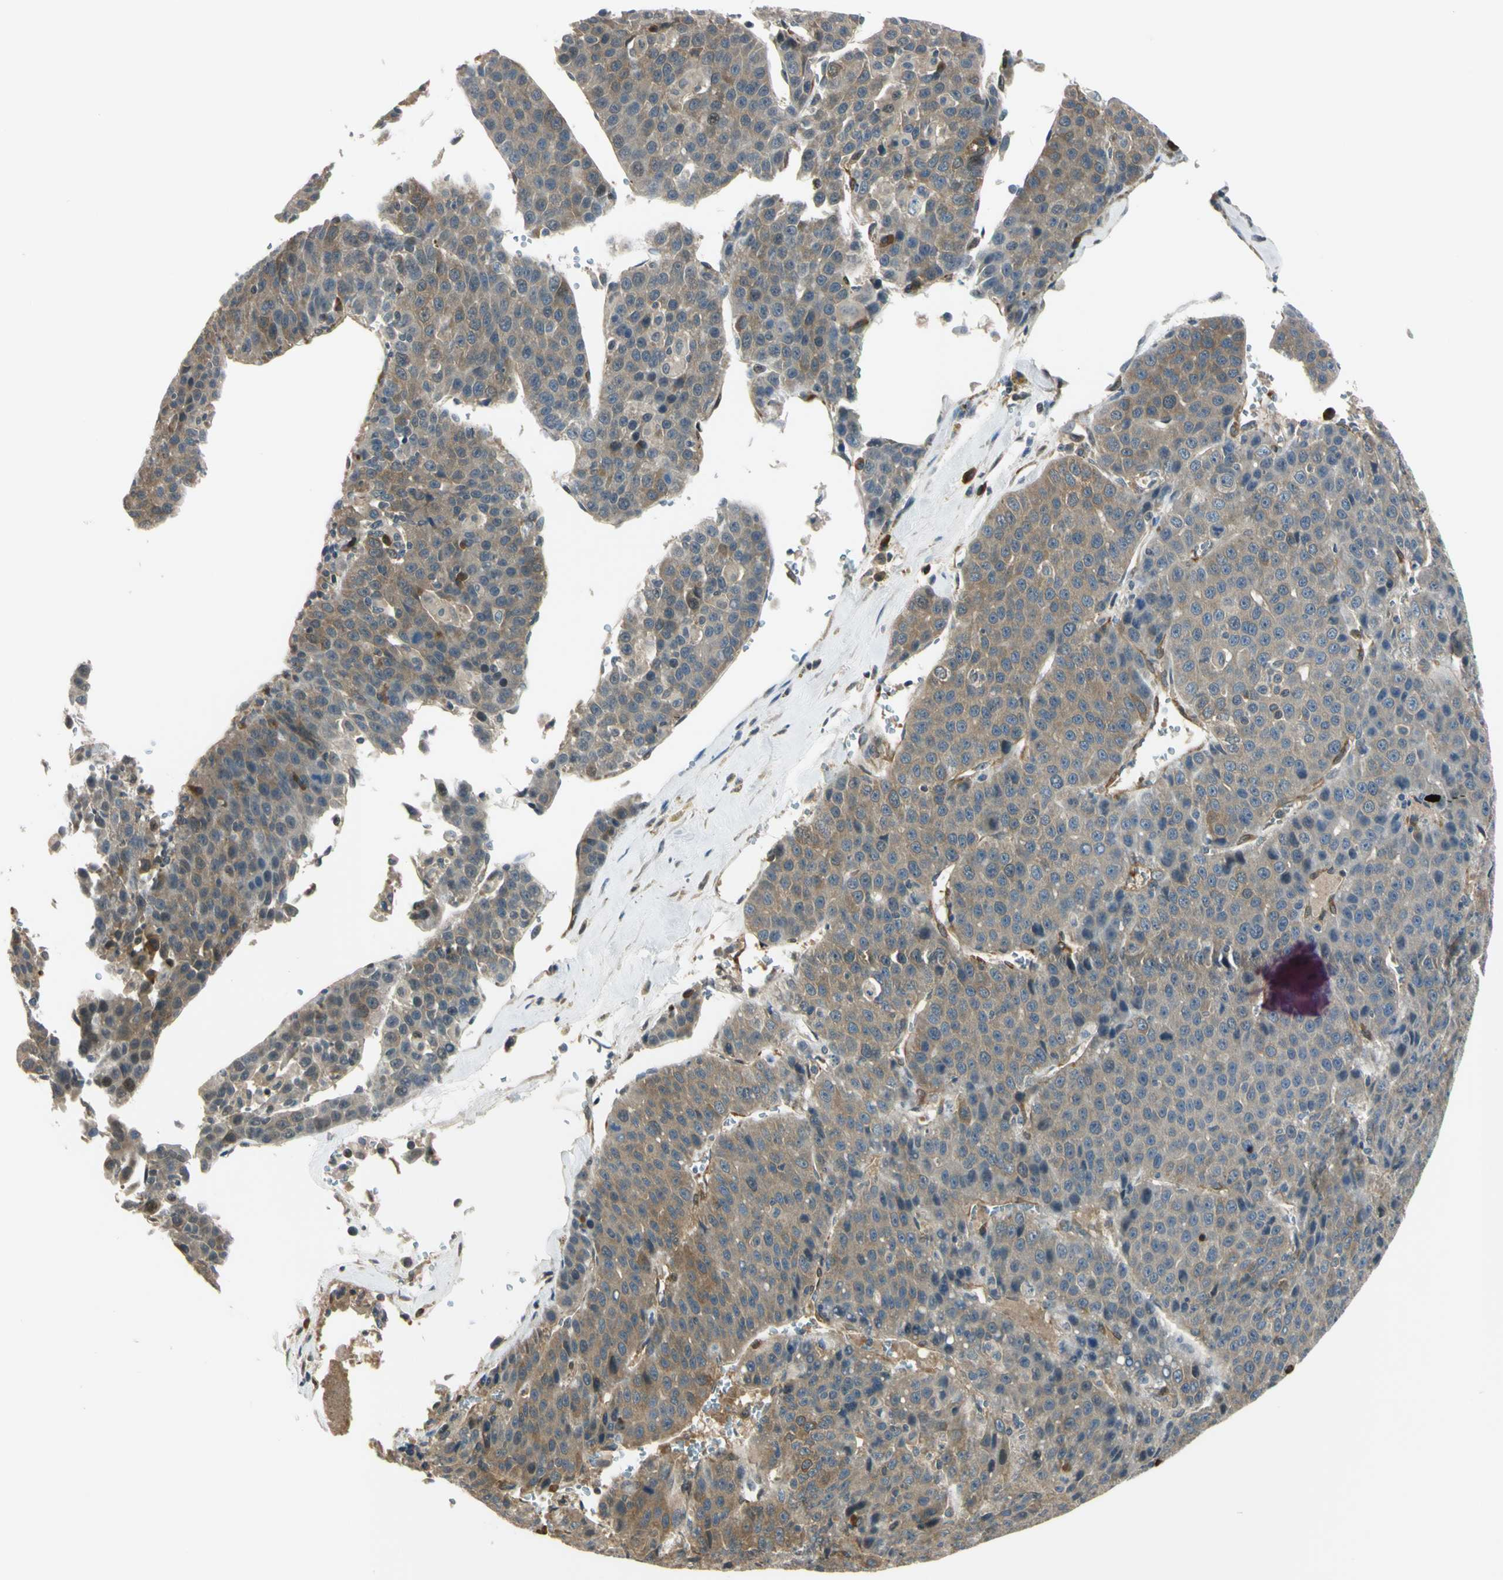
{"staining": {"intensity": "weak", "quantity": ">75%", "location": "cytoplasmic/membranous"}, "tissue": "liver cancer", "cell_type": "Tumor cells", "image_type": "cancer", "snomed": [{"axis": "morphology", "description": "Carcinoma, Hepatocellular, NOS"}, {"axis": "topography", "description": "Liver"}], "caption": "A brown stain highlights weak cytoplasmic/membranous staining of a protein in liver hepatocellular carcinoma tumor cells.", "gene": "RASGRF1", "patient": {"sex": "female", "age": 53}}